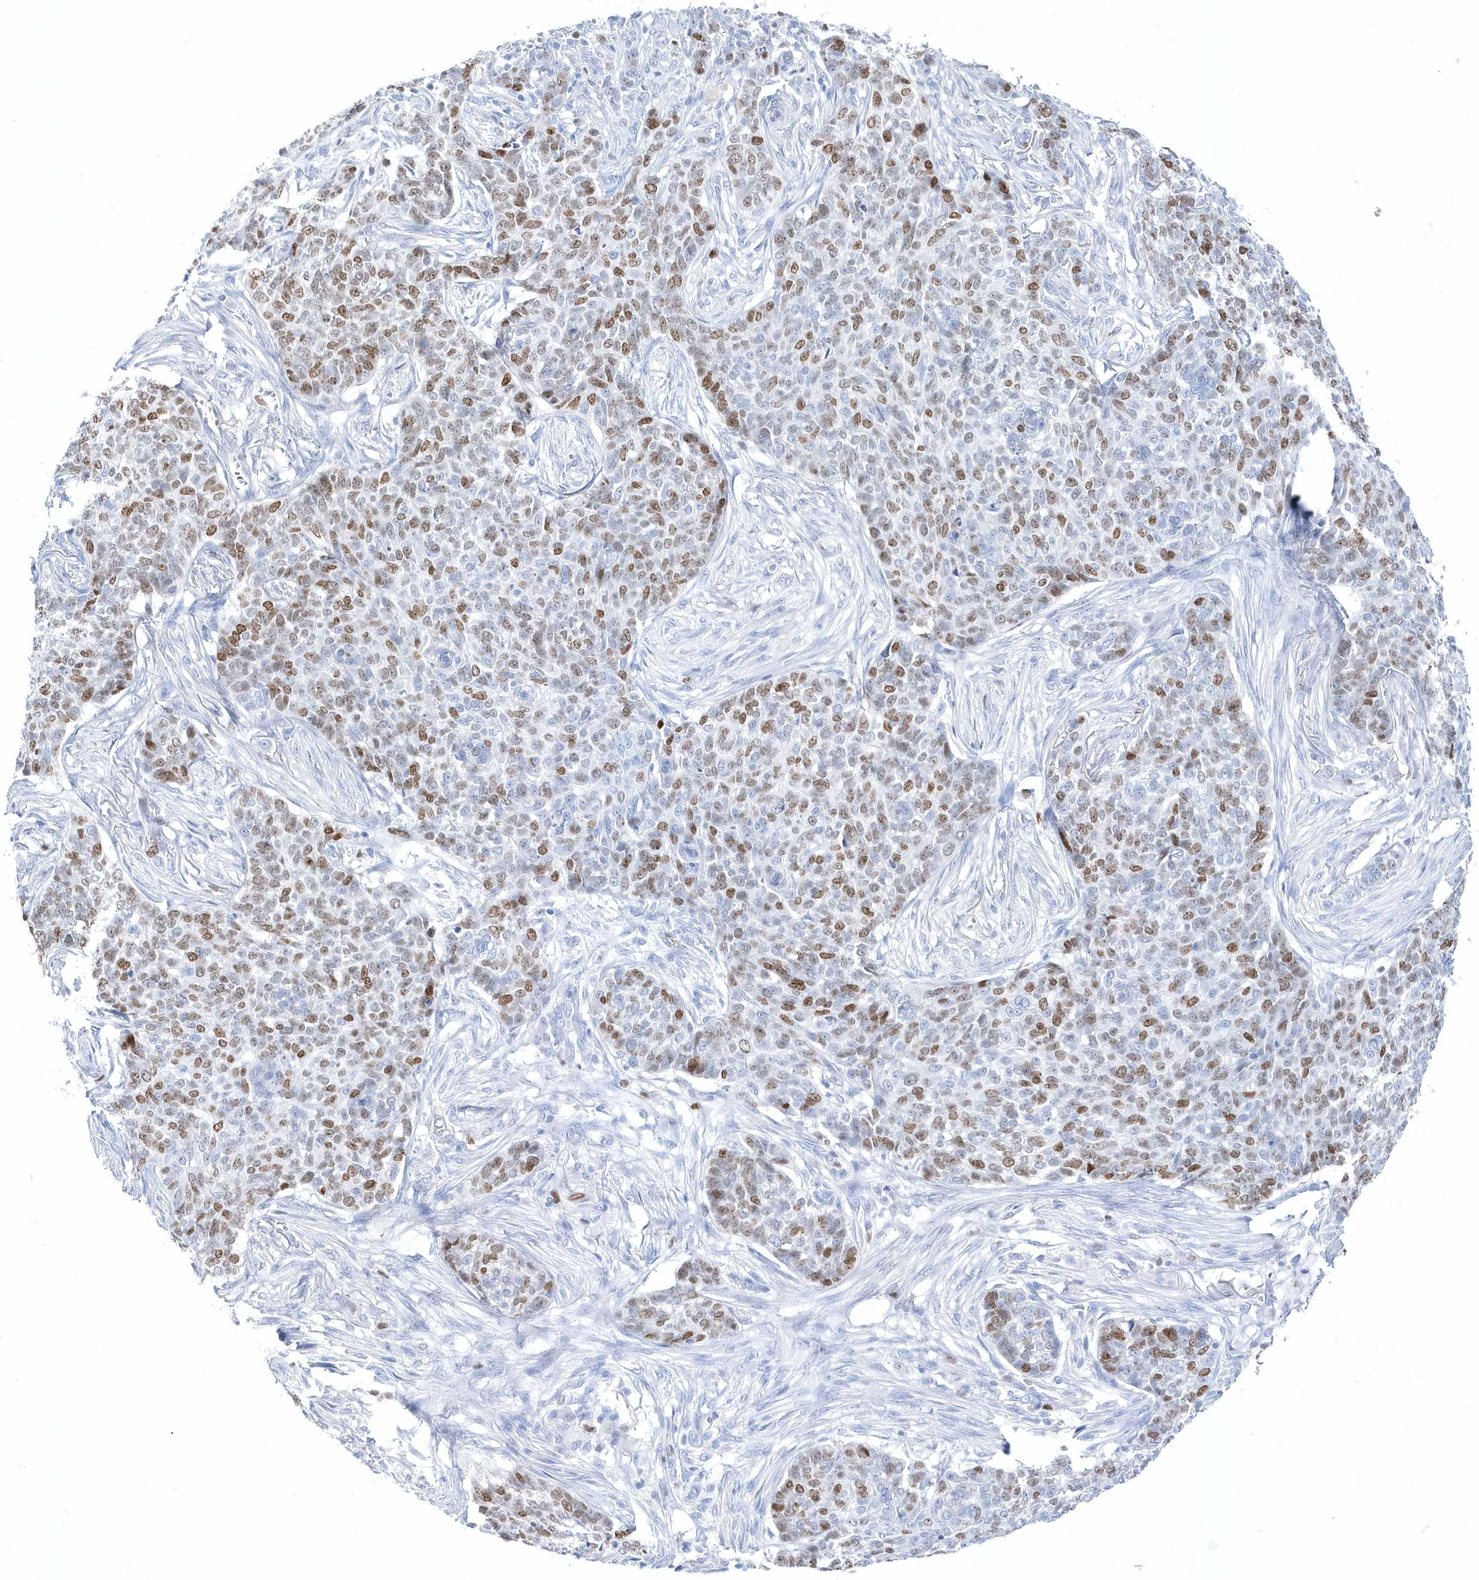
{"staining": {"intensity": "moderate", "quantity": ">75%", "location": "nuclear"}, "tissue": "skin cancer", "cell_type": "Tumor cells", "image_type": "cancer", "snomed": [{"axis": "morphology", "description": "Basal cell carcinoma"}, {"axis": "topography", "description": "Skin"}], "caption": "Protein expression analysis of skin basal cell carcinoma displays moderate nuclear expression in about >75% of tumor cells.", "gene": "TMCO6", "patient": {"sex": "male", "age": 85}}